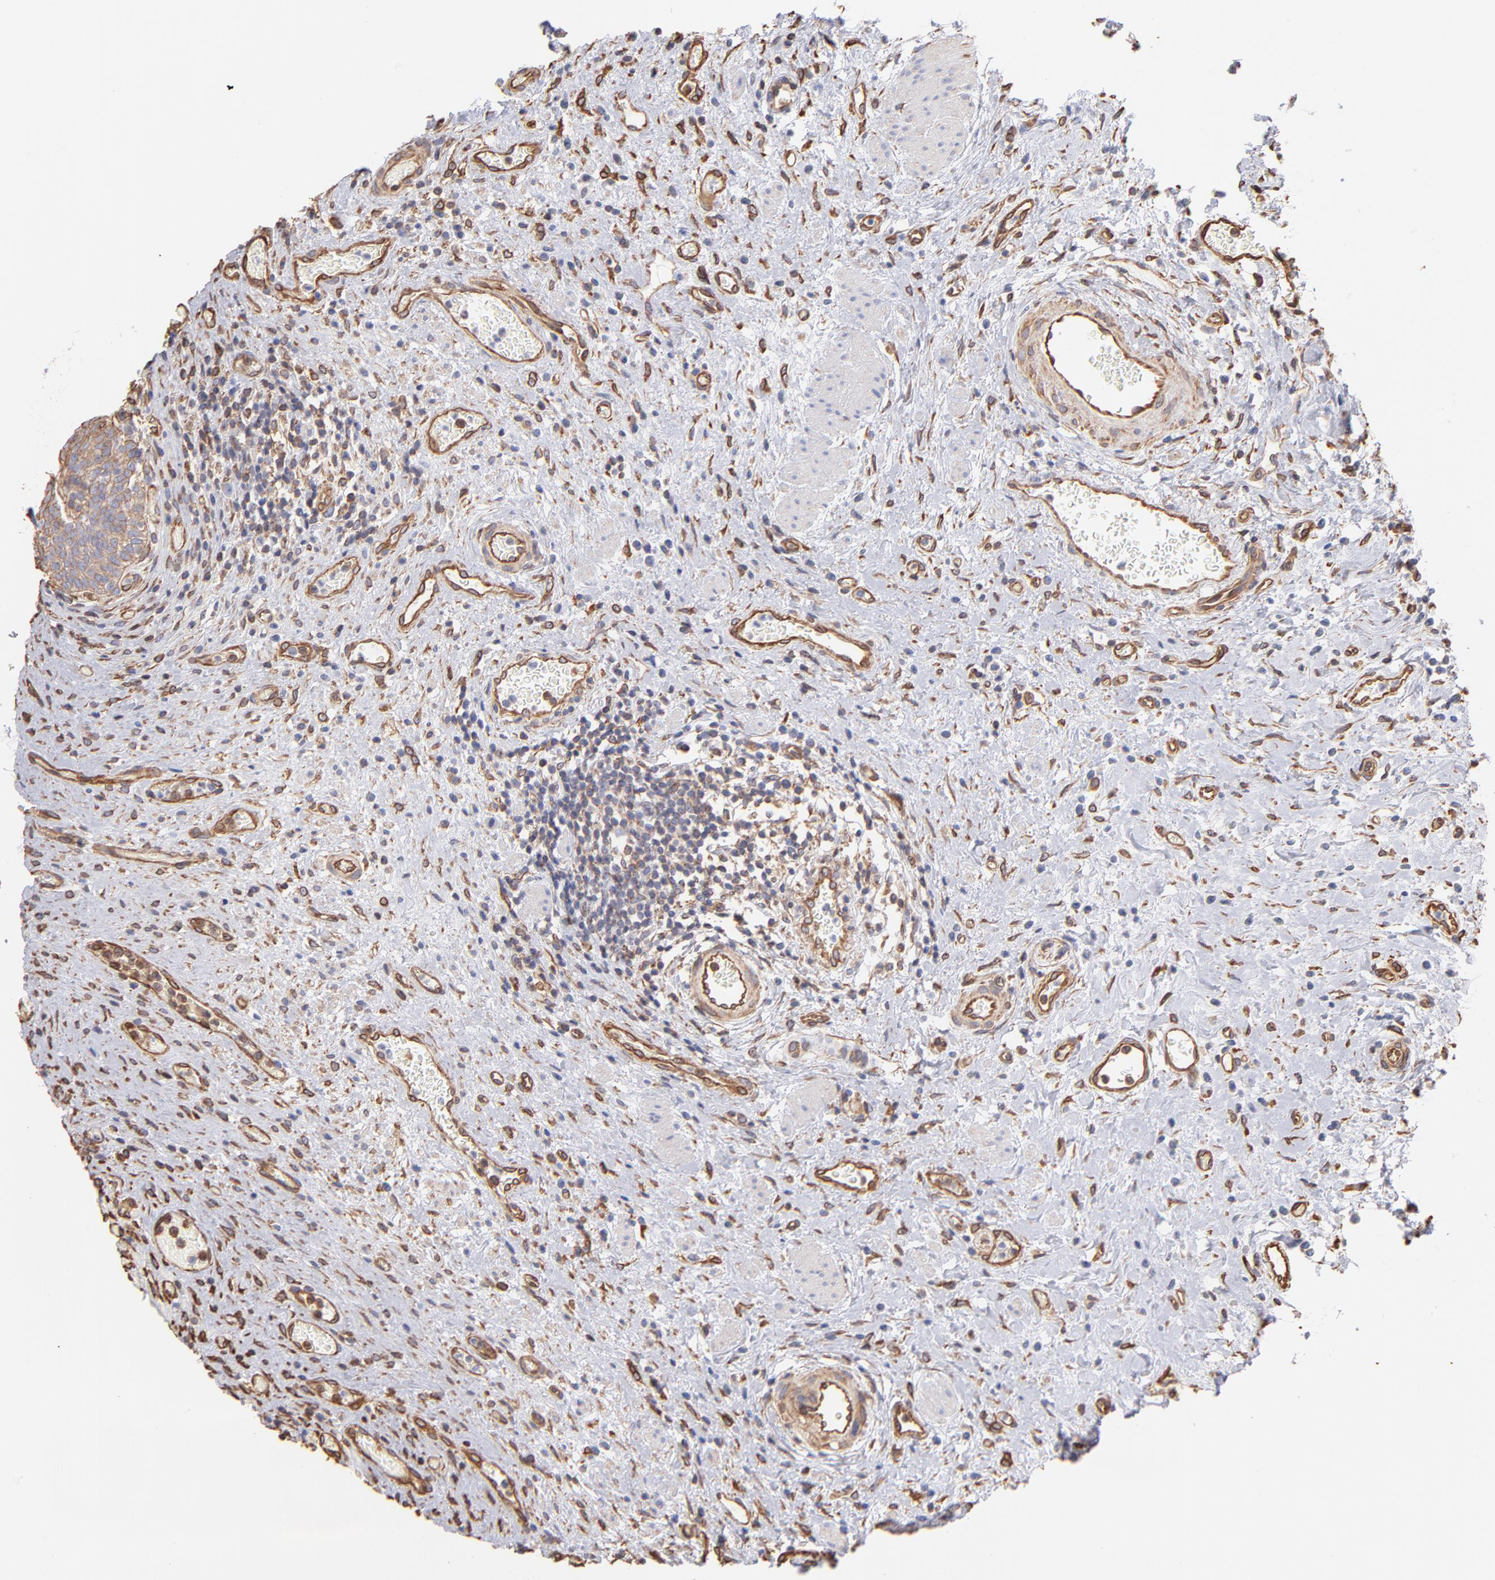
{"staining": {"intensity": "moderate", "quantity": ">75%", "location": "cytoplasmic/membranous"}, "tissue": "urinary bladder", "cell_type": "Urothelial cells", "image_type": "normal", "snomed": [{"axis": "morphology", "description": "Normal tissue, NOS"}, {"axis": "morphology", "description": "Urothelial carcinoma, High grade"}, {"axis": "topography", "description": "Urinary bladder"}], "caption": "Urinary bladder stained with immunohistochemistry shows moderate cytoplasmic/membranous expression in about >75% of urothelial cells. The staining was performed using DAB to visualize the protein expression in brown, while the nuclei were stained in blue with hematoxylin (Magnification: 20x).", "gene": "PLEC", "patient": {"sex": "male", "age": 51}}